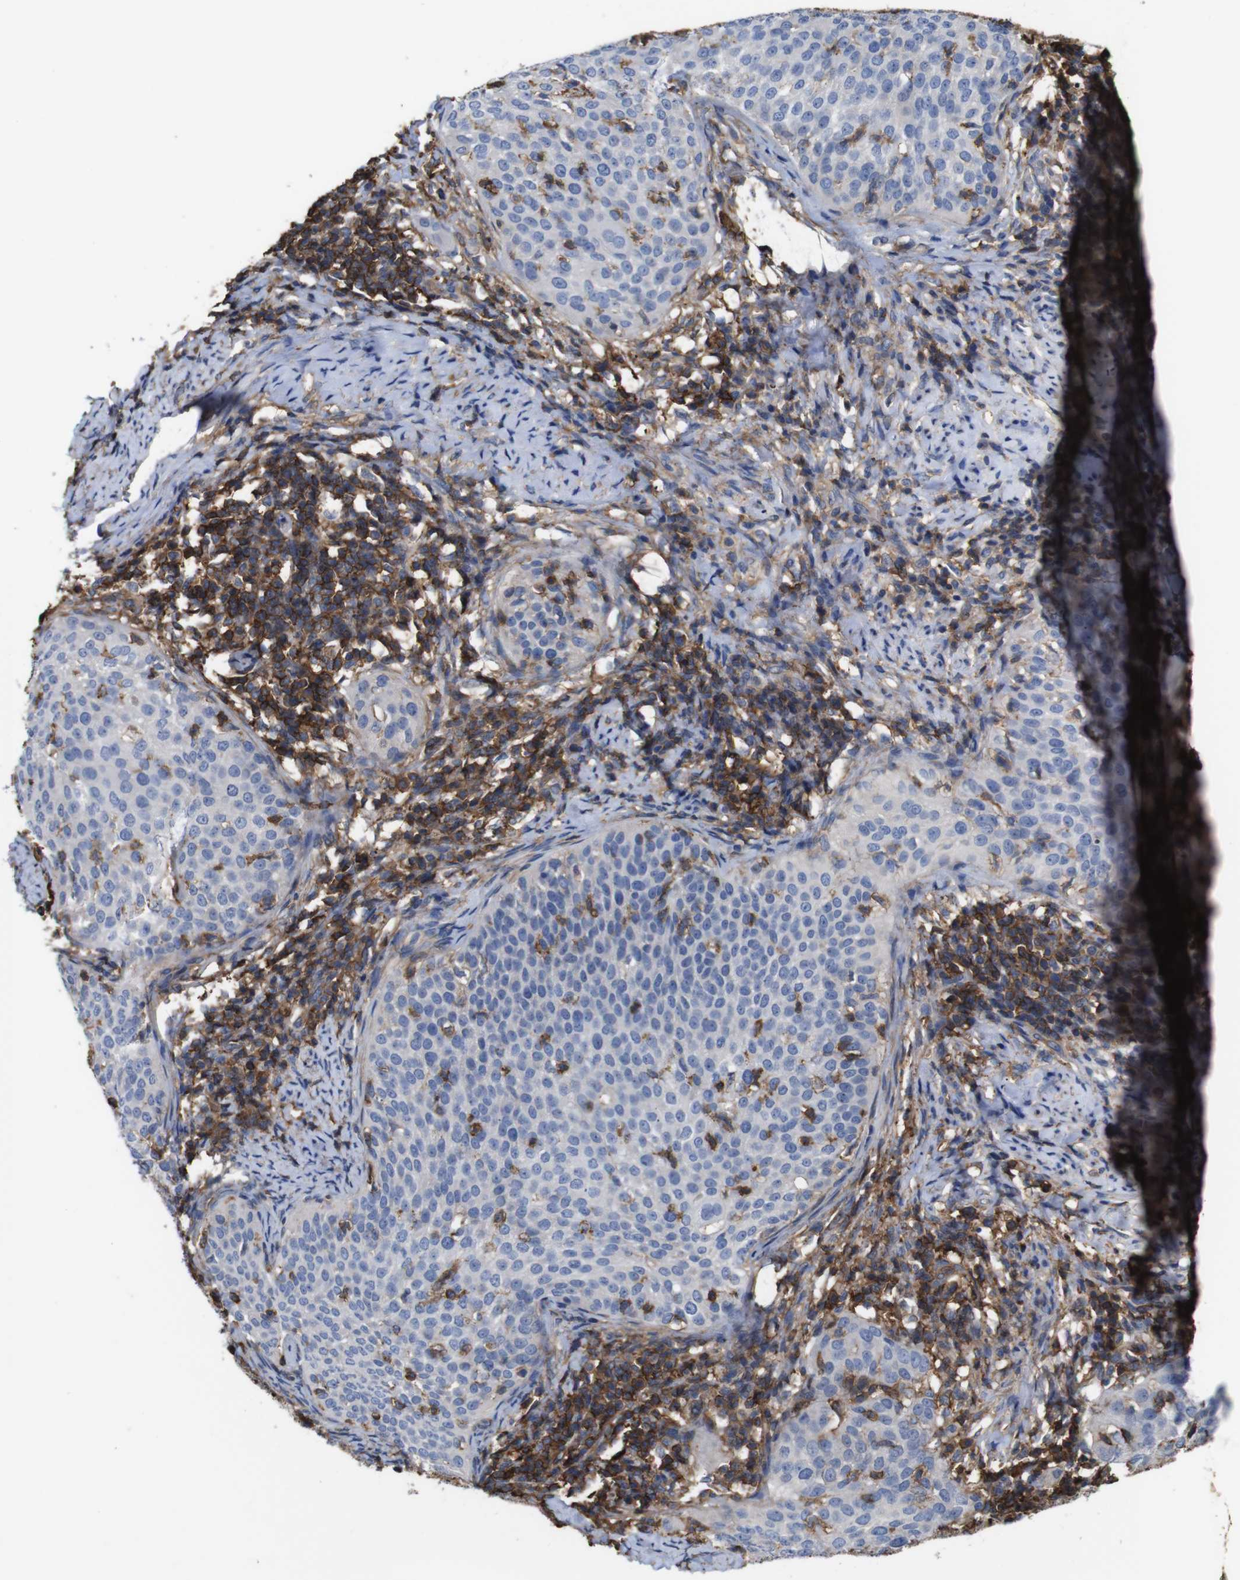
{"staining": {"intensity": "negative", "quantity": "none", "location": "none"}, "tissue": "cervical cancer", "cell_type": "Tumor cells", "image_type": "cancer", "snomed": [{"axis": "morphology", "description": "Squamous cell carcinoma, NOS"}, {"axis": "topography", "description": "Cervix"}], "caption": "The image displays no significant staining in tumor cells of cervical cancer.", "gene": "PI4KA", "patient": {"sex": "female", "age": 51}}